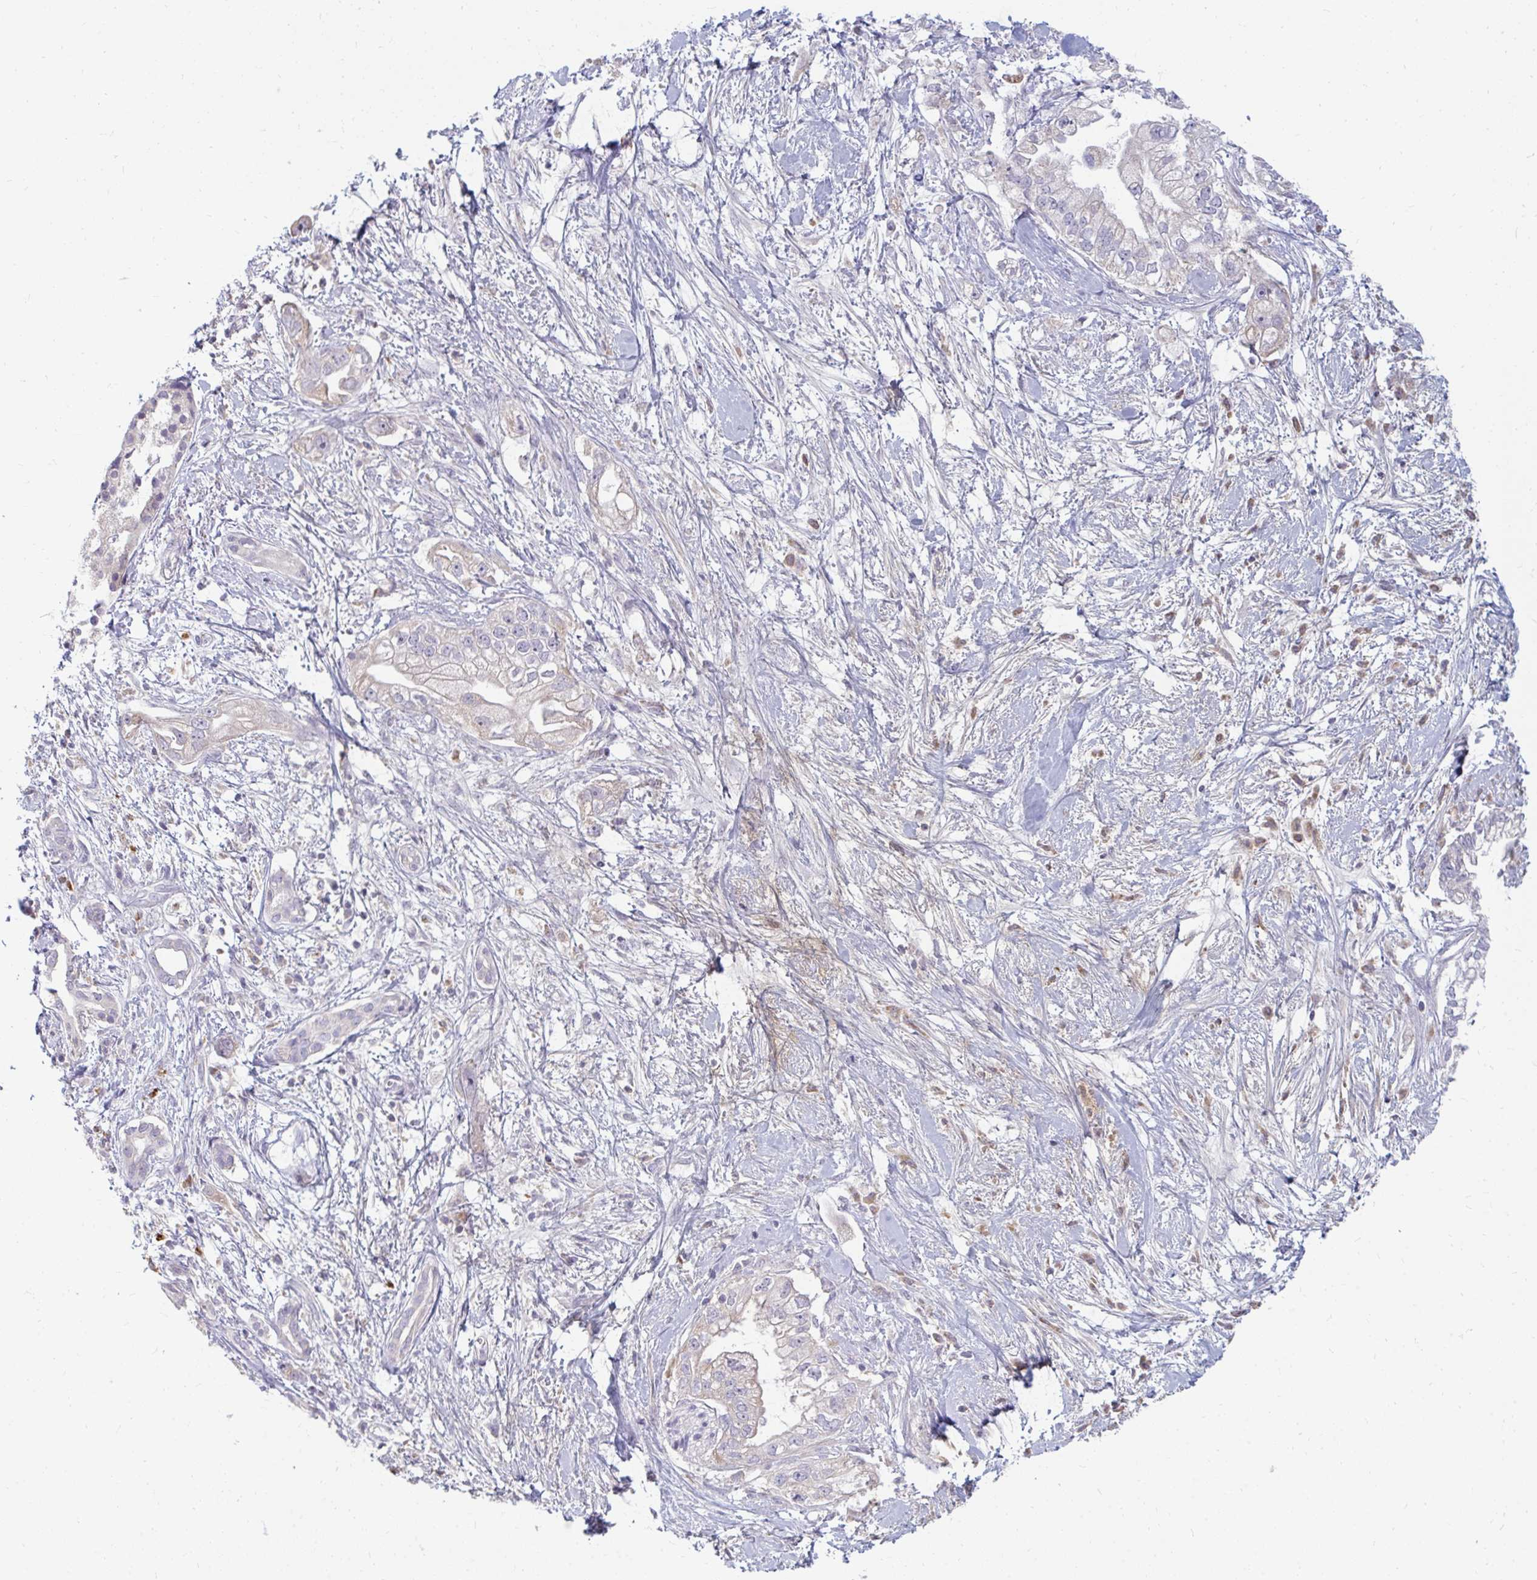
{"staining": {"intensity": "negative", "quantity": "none", "location": "none"}, "tissue": "pancreatic cancer", "cell_type": "Tumor cells", "image_type": "cancer", "snomed": [{"axis": "morphology", "description": "Adenocarcinoma, NOS"}, {"axis": "topography", "description": "Pancreas"}], "caption": "IHC image of adenocarcinoma (pancreatic) stained for a protein (brown), which displays no staining in tumor cells.", "gene": "RAB33A", "patient": {"sex": "male", "age": 70}}